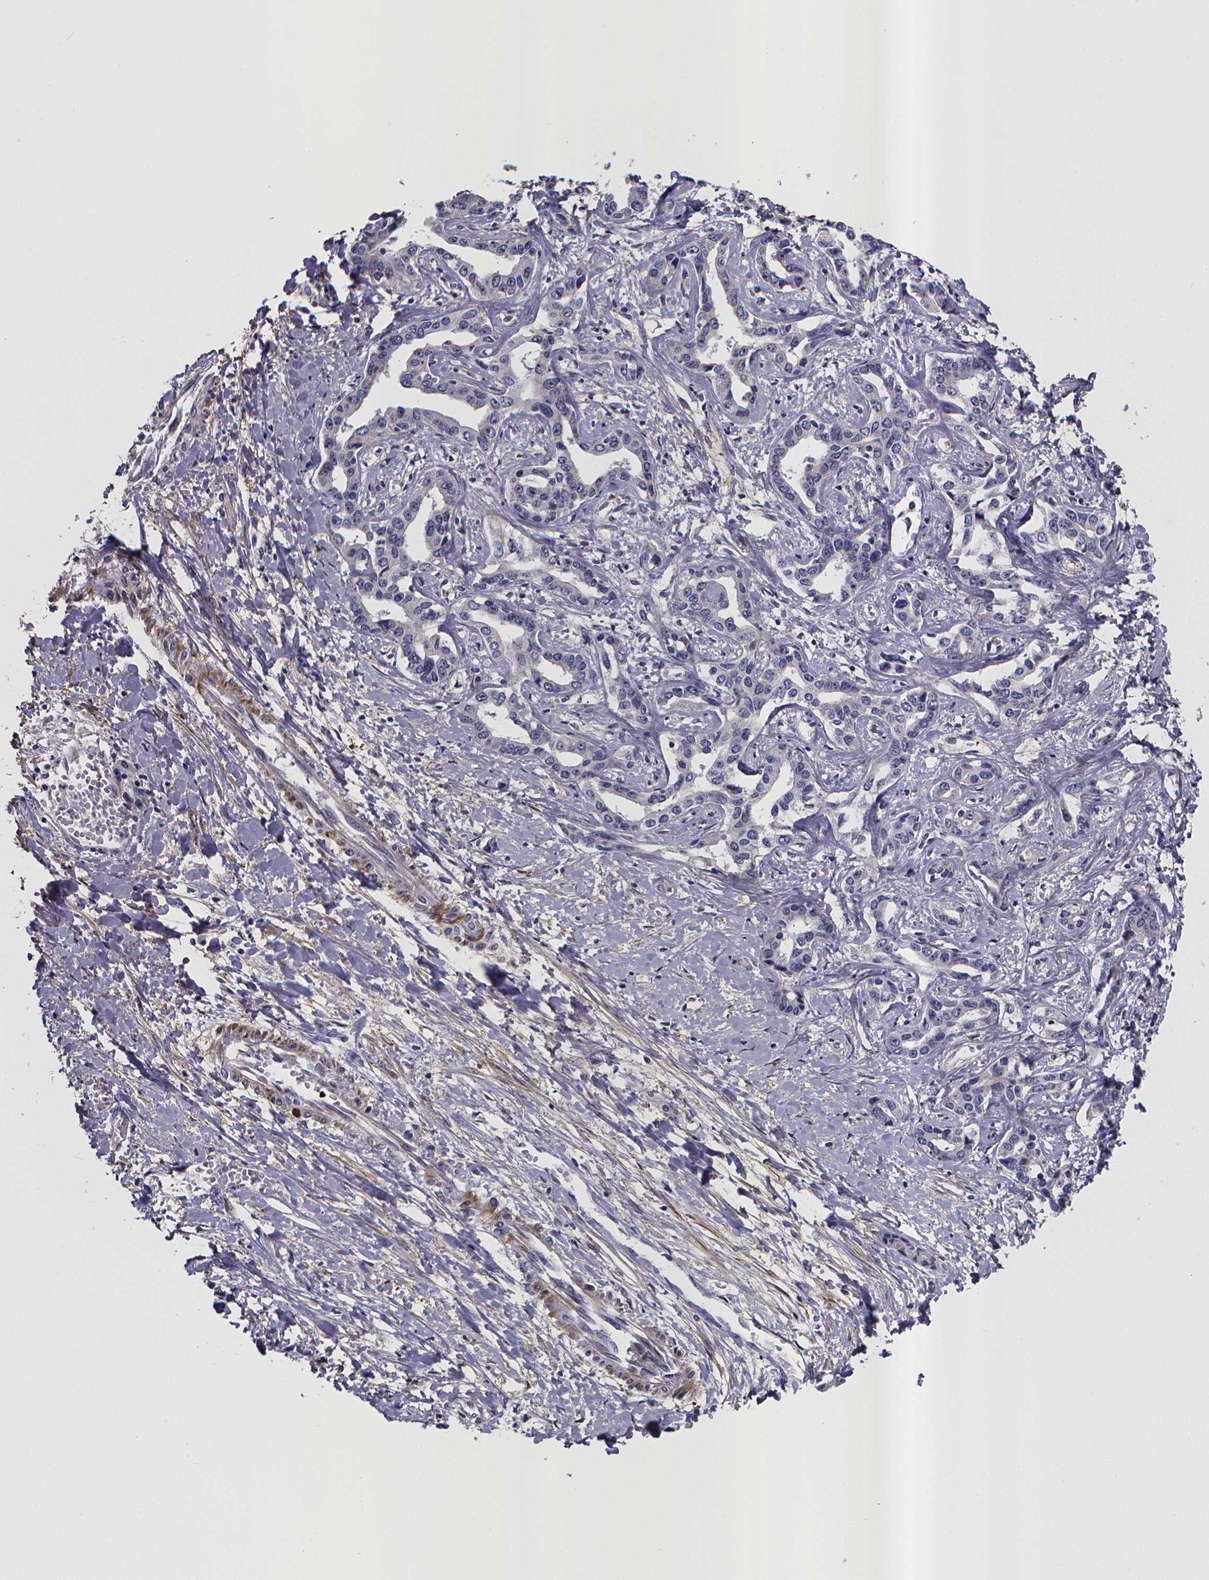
{"staining": {"intensity": "negative", "quantity": "none", "location": "none"}, "tissue": "liver cancer", "cell_type": "Tumor cells", "image_type": "cancer", "snomed": [{"axis": "morphology", "description": "Cholangiocarcinoma"}, {"axis": "topography", "description": "Liver"}], "caption": "Tumor cells are negative for protein expression in human liver cholangiocarcinoma.", "gene": "RERG", "patient": {"sex": "male", "age": 59}}